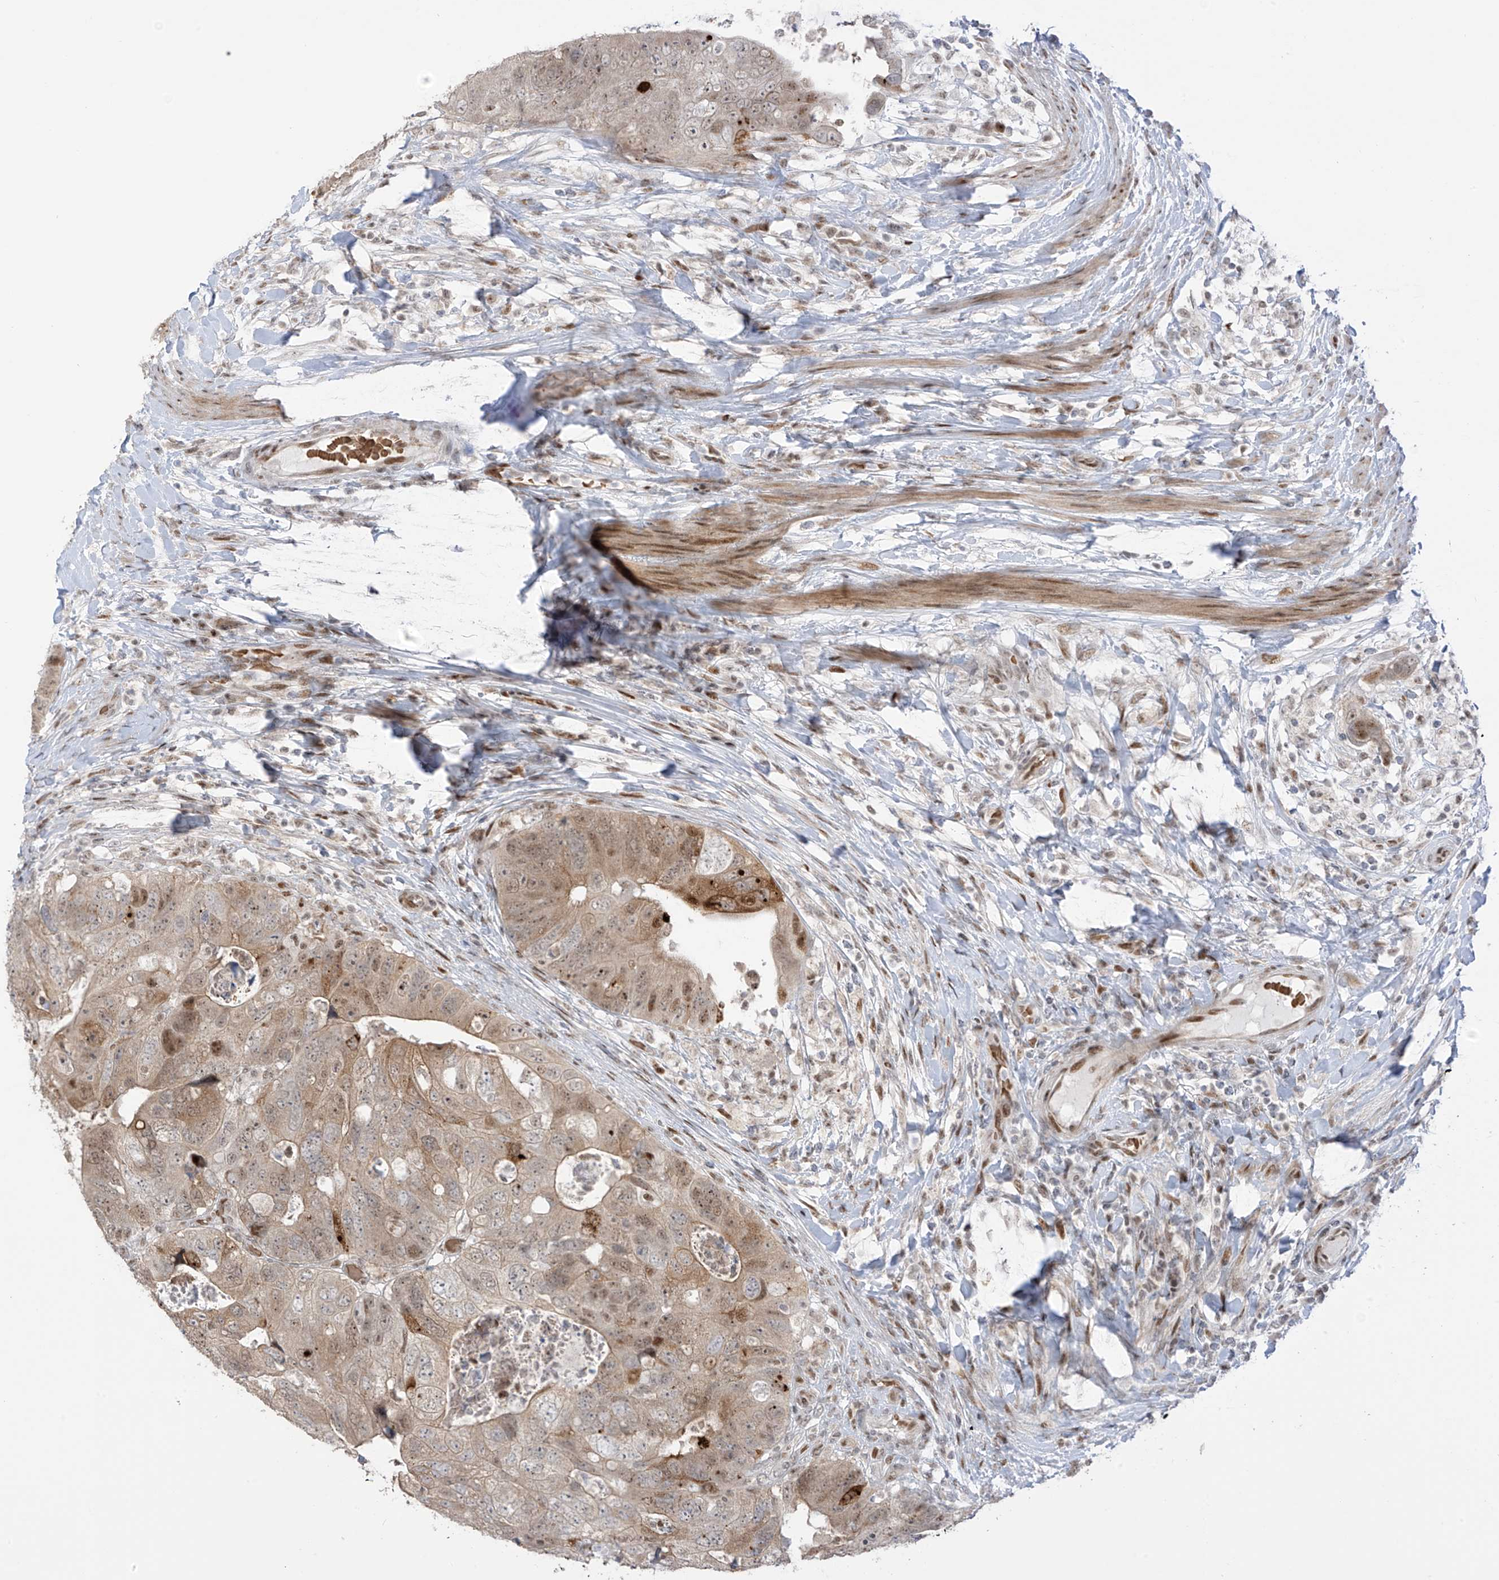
{"staining": {"intensity": "moderate", "quantity": ">75%", "location": "cytoplasmic/membranous,nuclear"}, "tissue": "colorectal cancer", "cell_type": "Tumor cells", "image_type": "cancer", "snomed": [{"axis": "morphology", "description": "Adenocarcinoma, NOS"}, {"axis": "topography", "description": "Rectum"}], "caption": "A medium amount of moderate cytoplasmic/membranous and nuclear expression is appreciated in approximately >75% of tumor cells in colorectal cancer tissue.", "gene": "ZCWPW2", "patient": {"sex": "male", "age": 59}}